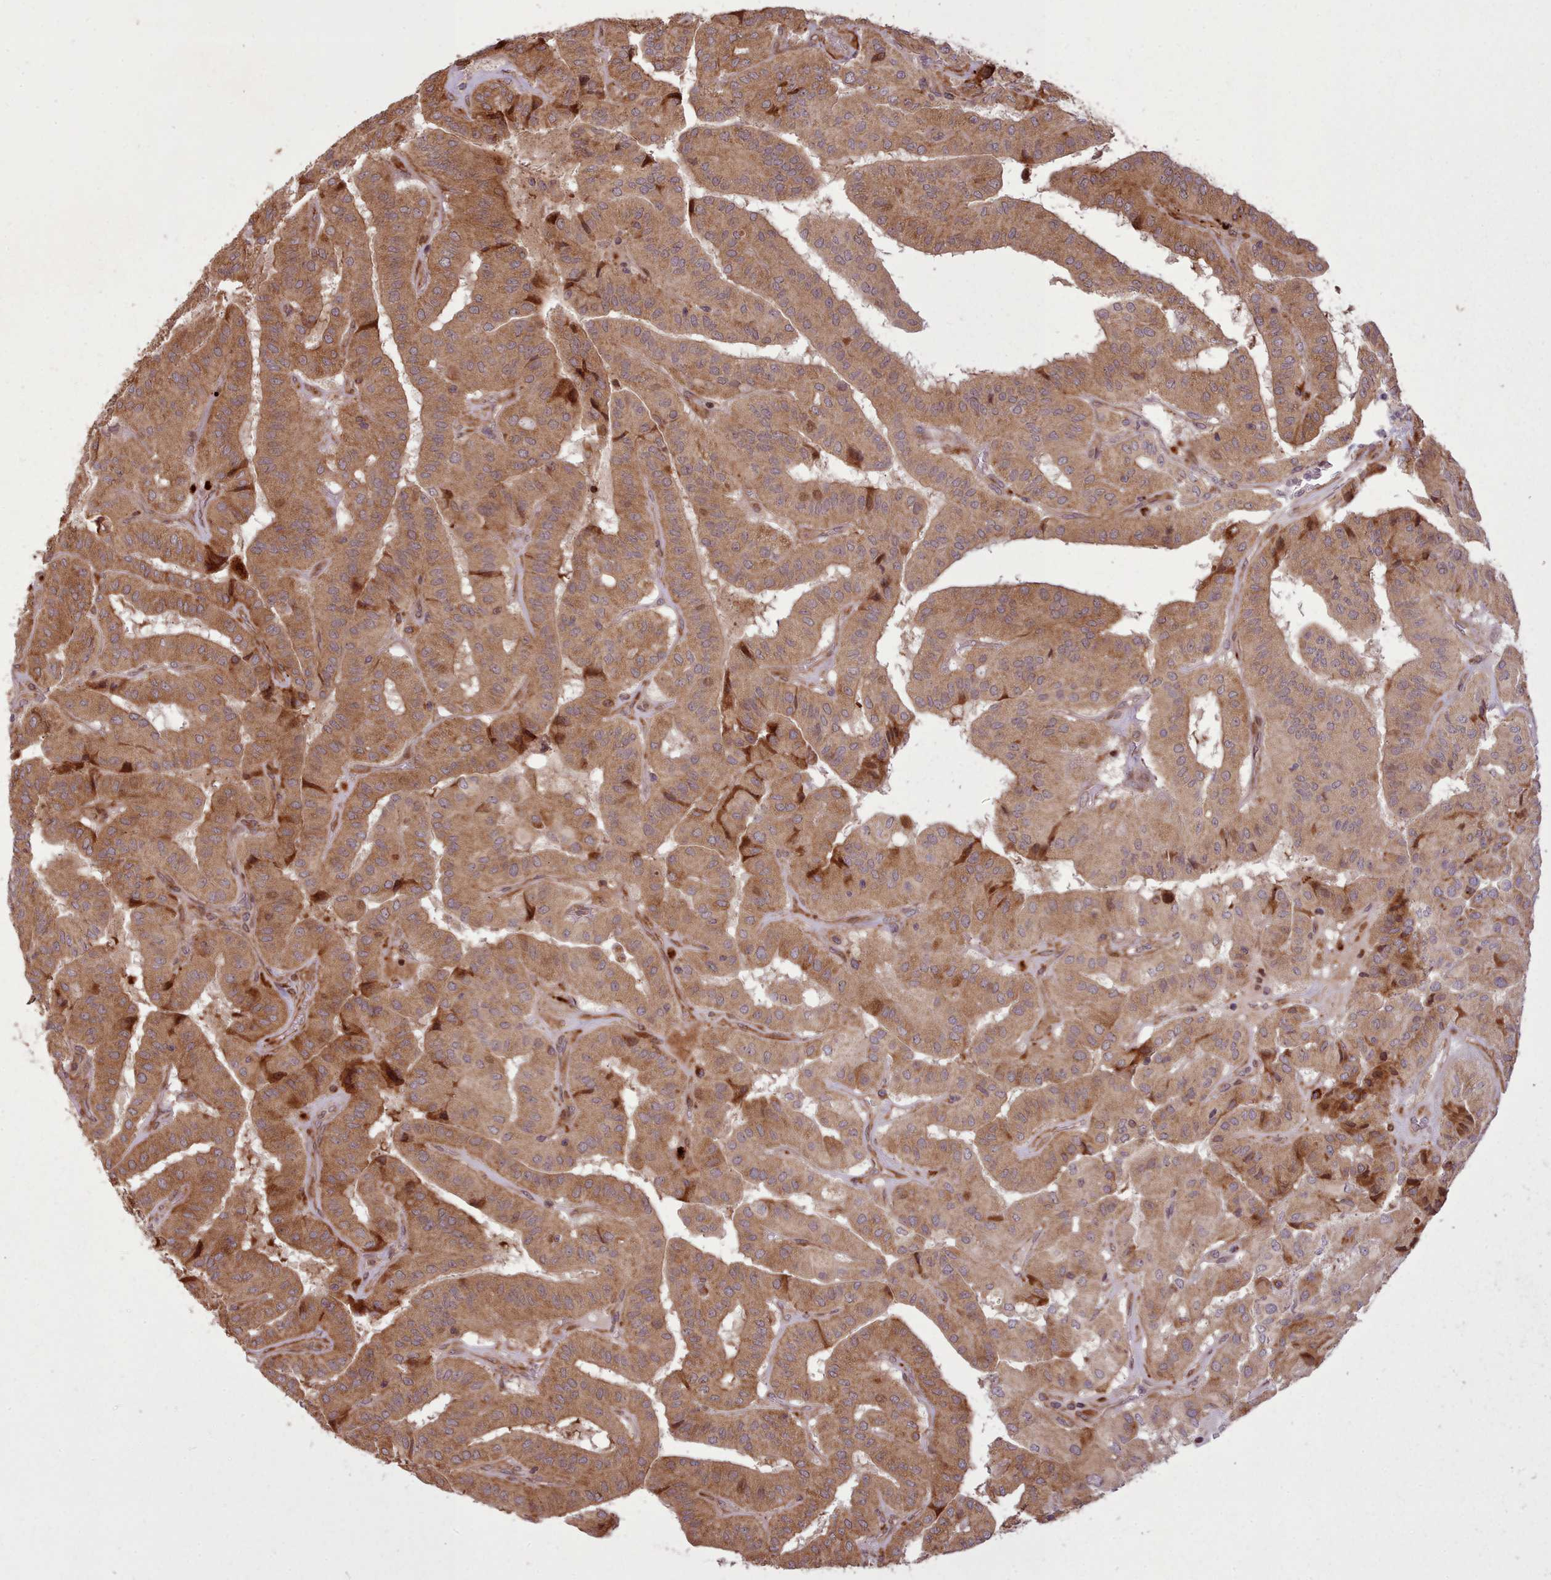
{"staining": {"intensity": "moderate", "quantity": ">75%", "location": "cytoplasmic/membranous"}, "tissue": "thyroid cancer", "cell_type": "Tumor cells", "image_type": "cancer", "snomed": [{"axis": "morphology", "description": "Normal tissue, NOS"}, {"axis": "morphology", "description": "Papillary adenocarcinoma, NOS"}, {"axis": "topography", "description": "Thyroid gland"}], "caption": "Immunohistochemical staining of human thyroid papillary adenocarcinoma displays medium levels of moderate cytoplasmic/membranous positivity in approximately >75% of tumor cells. The protein is stained brown, and the nuclei are stained in blue (DAB IHC with brightfield microscopy, high magnification).", "gene": "NLRP7", "patient": {"sex": "female", "age": 59}}